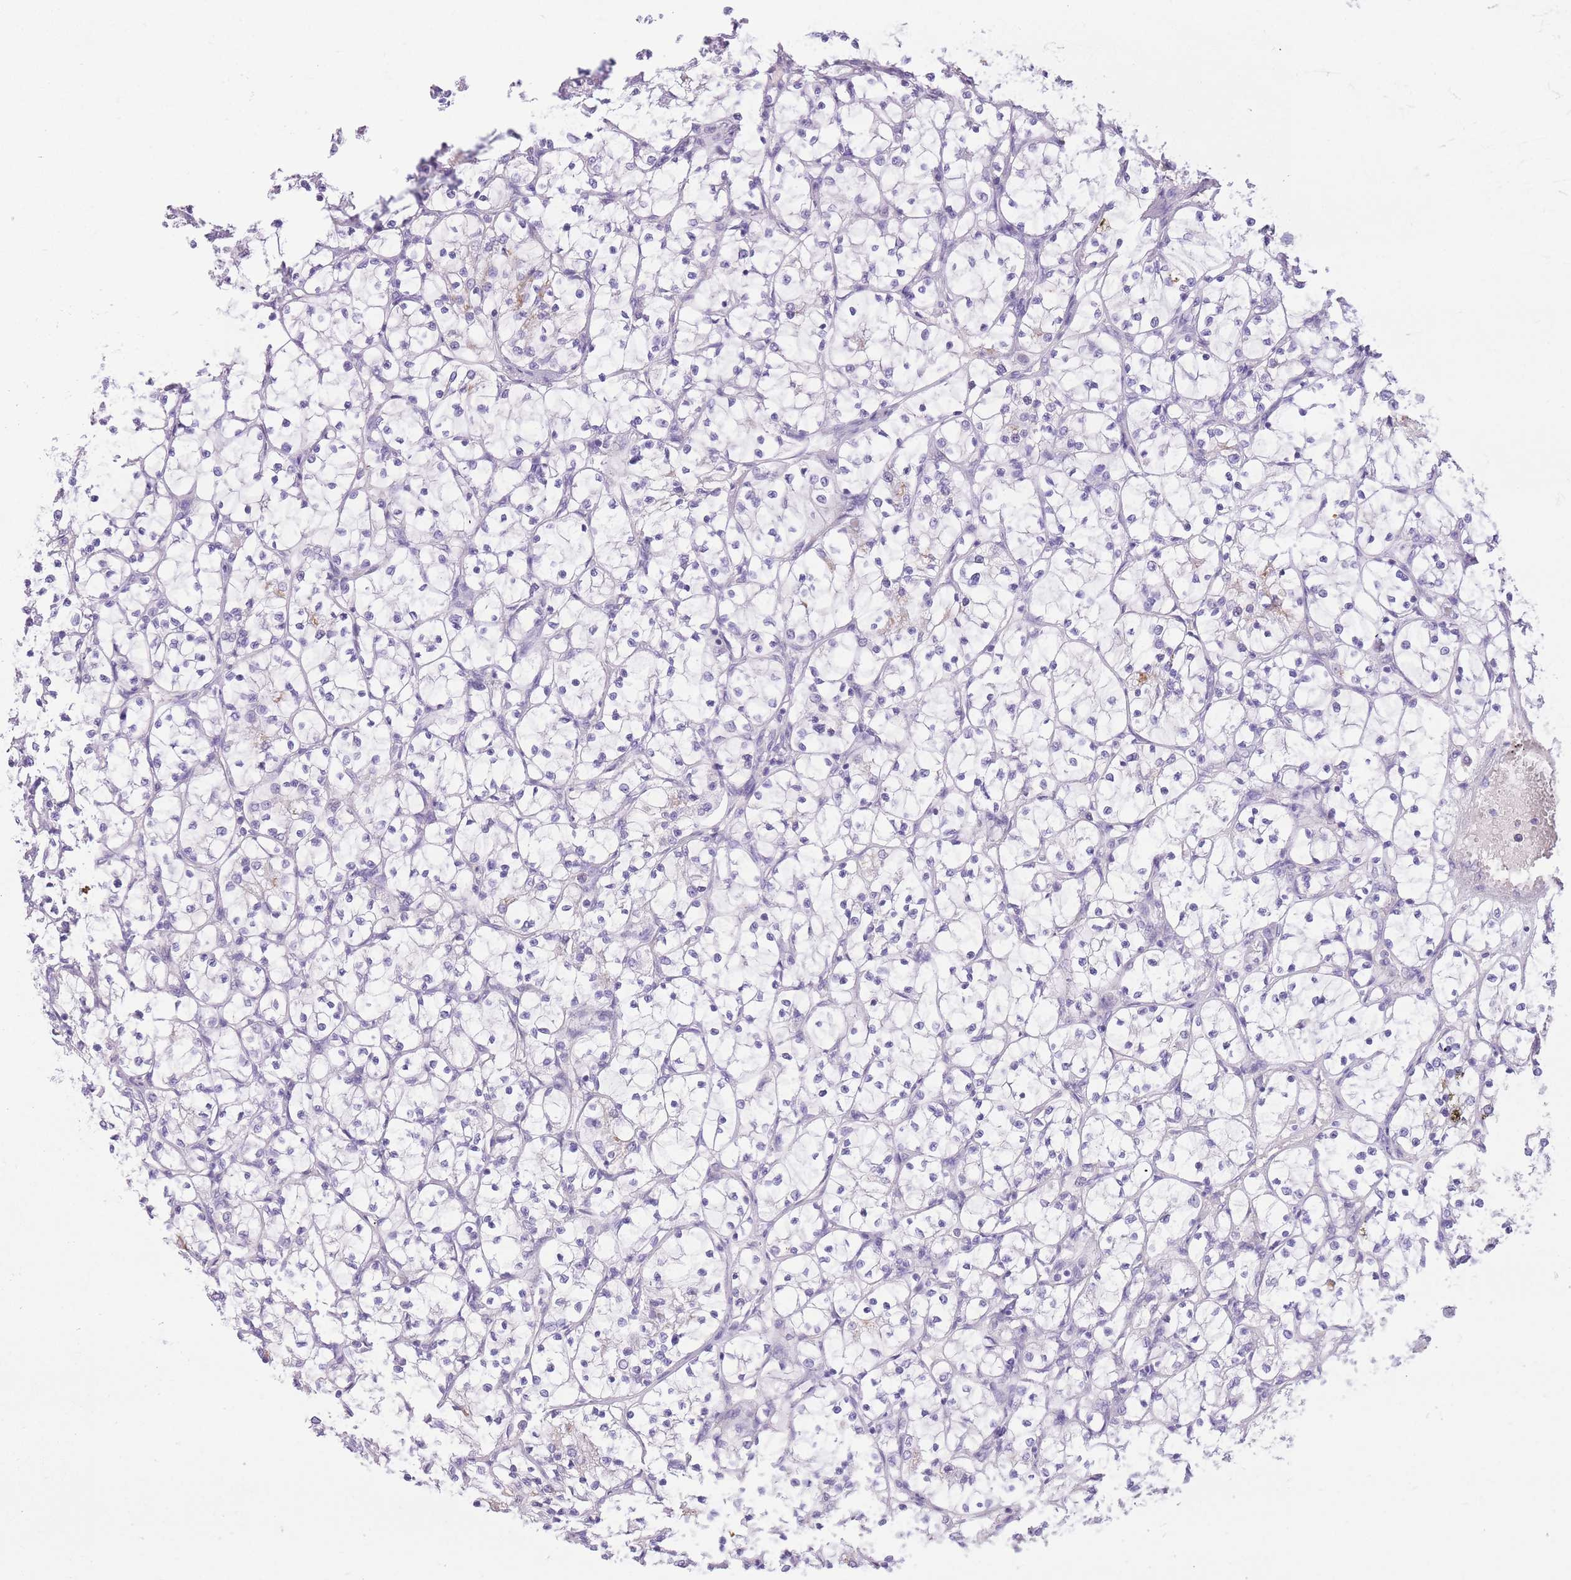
{"staining": {"intensity": "negative", "quantity": "none", "location": "none"}, "tissue": "renal cancer", "cell_type": "Tumor cells", "image_type": "cancer", "snomed": [{"axis": "morphology", "description": "Adenocarcinoma, NOS"}, {"axis": "topography", "description": "Kidney"}], "caption": "Immunohistochemistry (IHC) image of human adenocarcinoma (renal) stained for a protein (brown), which exhibits no expression in tumor cells.", "gene": "WDR70", "patient": {"sex": "female", "age": 69}}